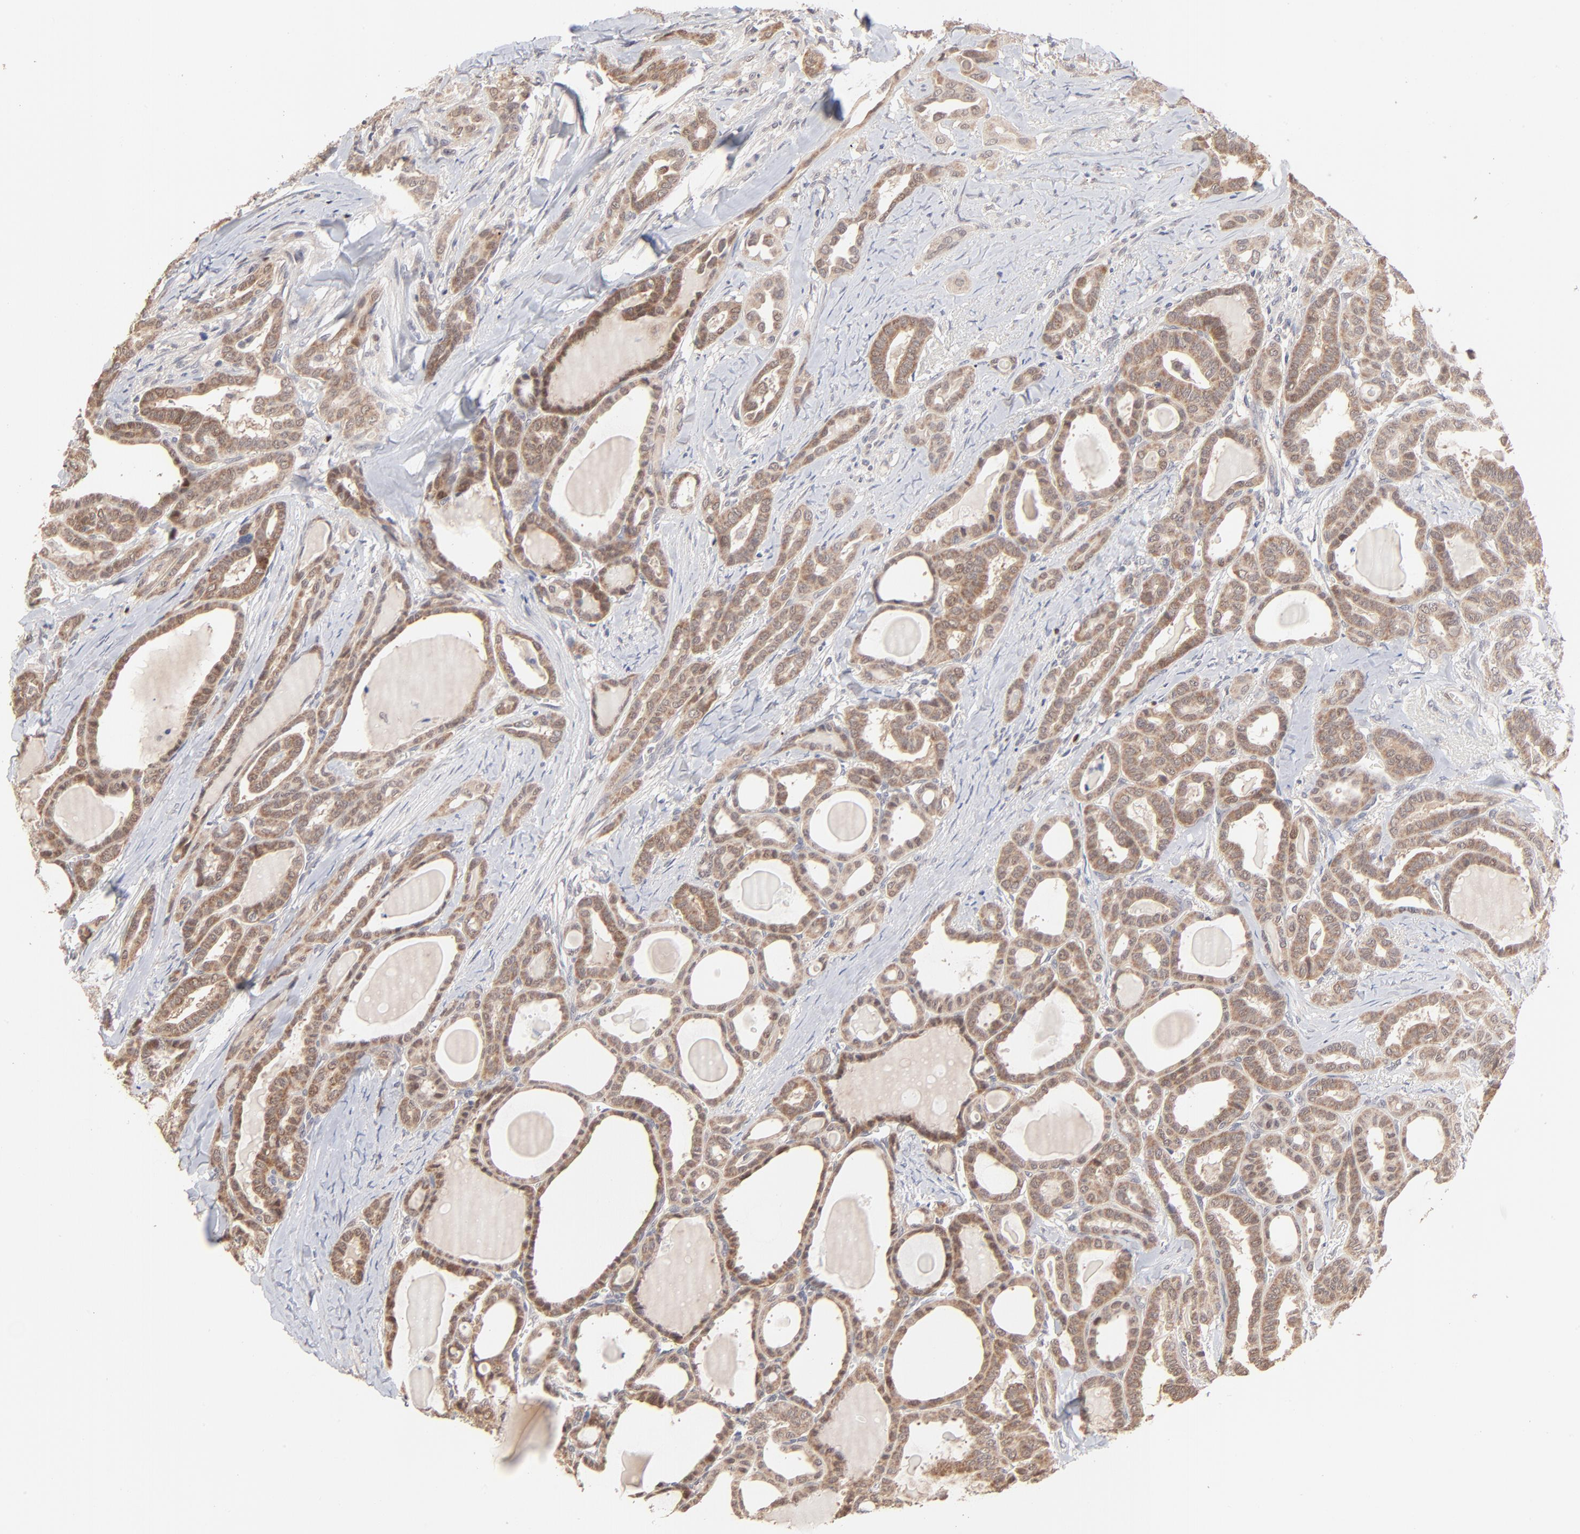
{"staining": {"intensity": "moderate", "quantity": ">75%", "location": "cytoplasmic/membranous"}, "tissue": "thyroid cancer", "cell_type": "Tumor cells", "image_type": "cancer", "snomed": [{"axis": "morphology", "description": "Carcinoma, NOS"}, {"axis": "topography", "description": "Thyroid gland"}], "caption": "A micrograph of human thyroid cancer (carcinoma) stained for a protein displays moderate cytoplasmic/membranous brown staining in tumor cells. The protein of interest is stained brown, and the nuclei are stained in blue (DAB (3,3'-diaminobenzidine) IHC with brightfield microscopy, high magnification).", "gene": "MSL2", "patient": {"sex": "female", "age": 91}}